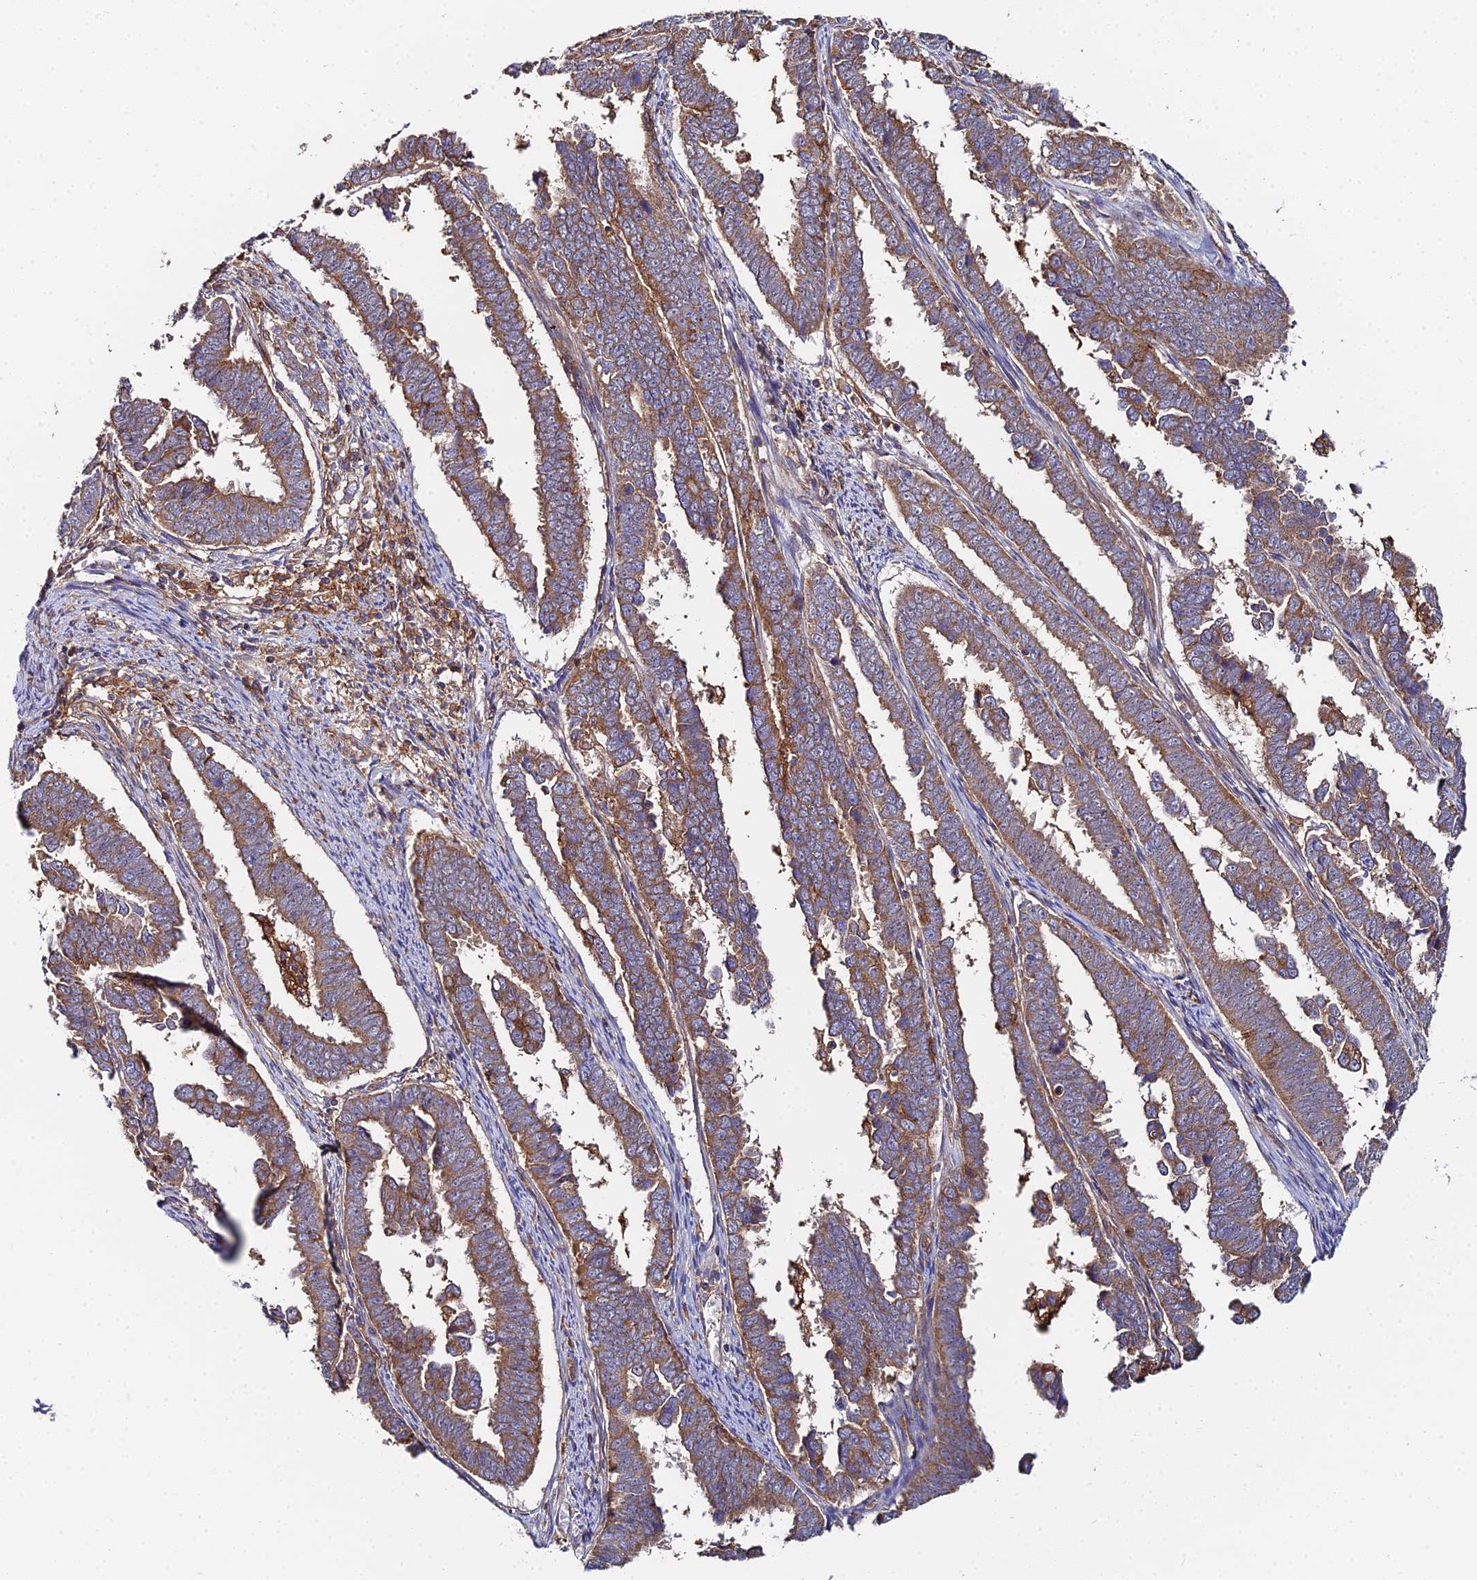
{"staining": {"intensity": "moderate", "quantity": ">75%", "location": "cytoplasmic/membranous"}, "tissue": "endometrial cancer", "cell_type": "Tumor cells", "image_type": "cancer", "snomed": [{"axis": "morphology", "description": "Adenocarcinoma, NOS"}, {"axis": "topography", "description": "Endometrium"}], "caption": "Immunohistochemistry (IHC) (DAB (3,3'-diaminobenzidine)) staining of adenocarcinoma (endometrial) shows moderate cytoplasmic/membranous protein expression in about >75% of tumor cells.", "gene": "GNG5B", "patient": {"sex": "female", "age": 75}}